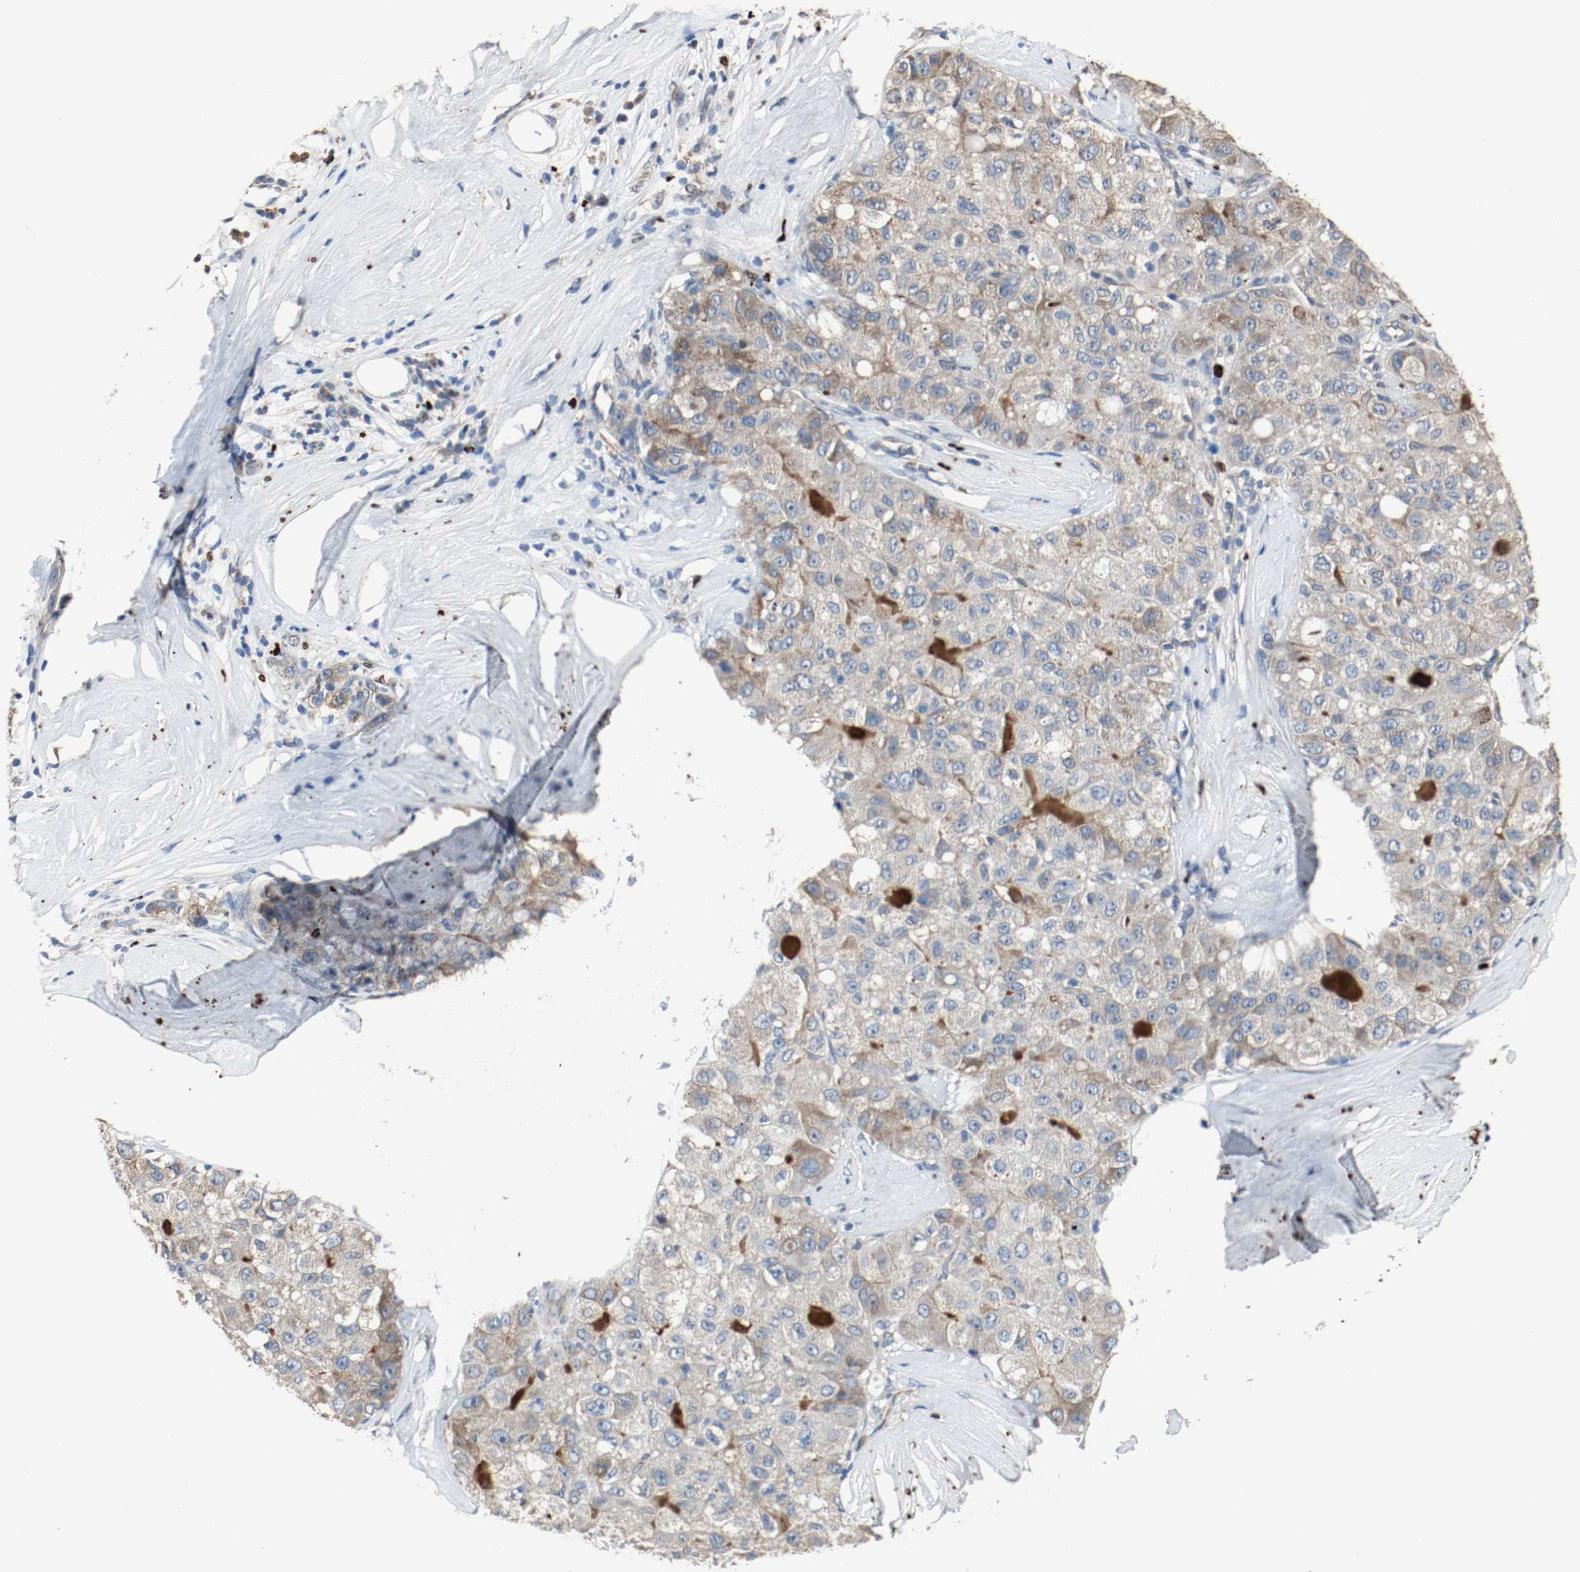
{"staining": {"intensity": "weak", "quantity": ">75%", "location": "cytoplasmic/membranous"}, "tissue": "liver cancer", "cell_type": "Tumor cells", "image_type": "cancer", "snomed": [{"axis": "morphology", "description": "Carcinoma, Hepatocellular, NOS"}, {"axis": "topography", "description": "Liver"}], "caption": "Weak cytoplasmic/membranous staining is appreciated in approximately >75% of tumor cells in hepatocellular carcinoma (liver). Nuclei are stained in blue.", "gene": "BLK", "patient": {"sex": "male", "age": 80}}